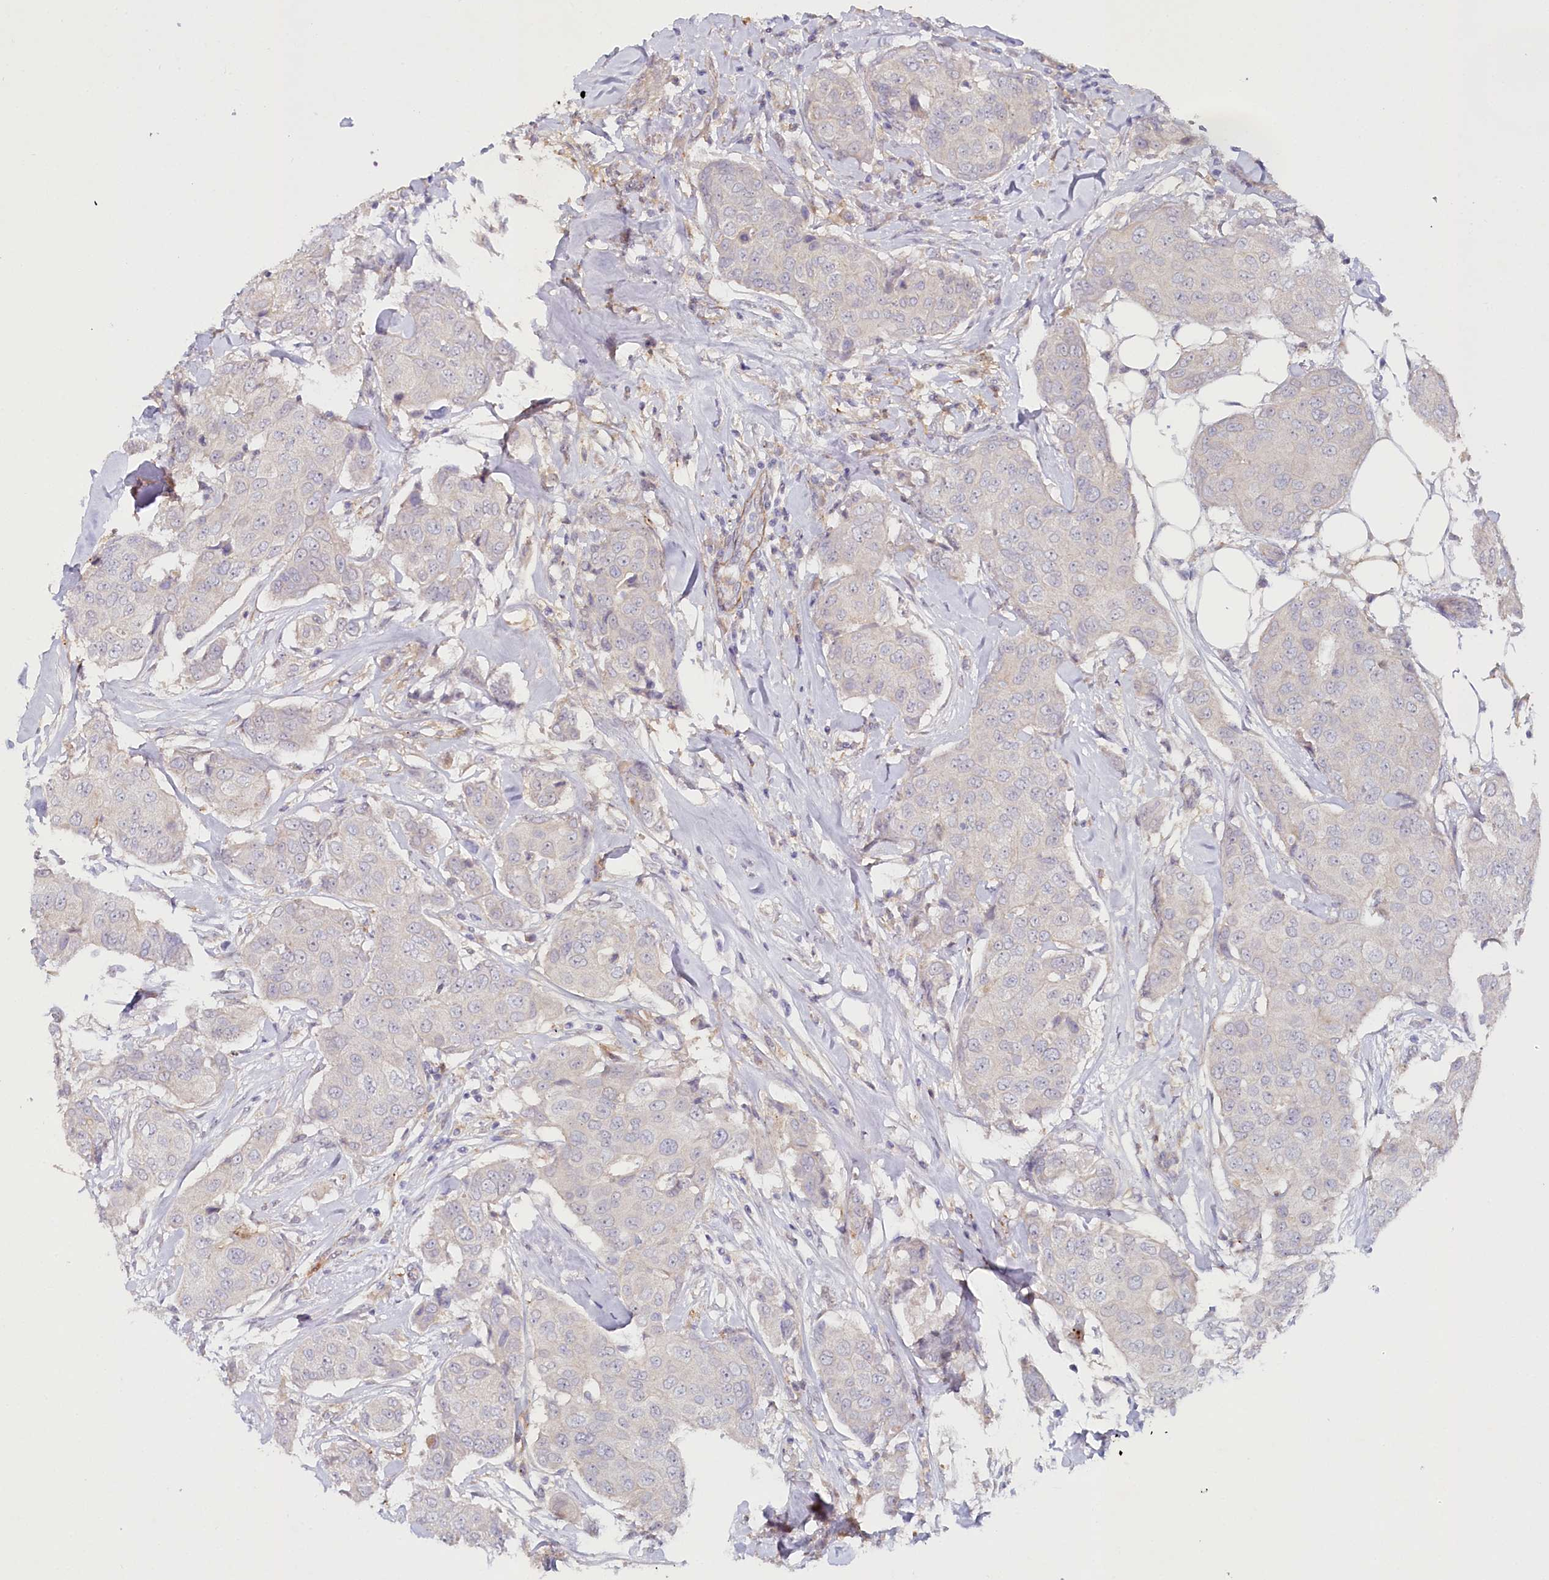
{"staining": {"intensity": "negative", "quantity": "none", "location": "none"}, "tissue": "breast cancer", "cell_type": "Tumor cells", "image_type": "cancer", "snomed": [{"axis": "morphology", "description": "Duct carcinoma"}, {"axis": "topography", "description": "Breast"}], "caption": "Tumor cells show no significant positivity in breast intraductal carcinoma. The staining is performed using DAB (3,3'-diaminobenzidine) brown chromogen with nuclei counter-stained in using hematoxylin.", "gene": "ALDH3B1", "patient": {"sex": "female", "age": 80}}